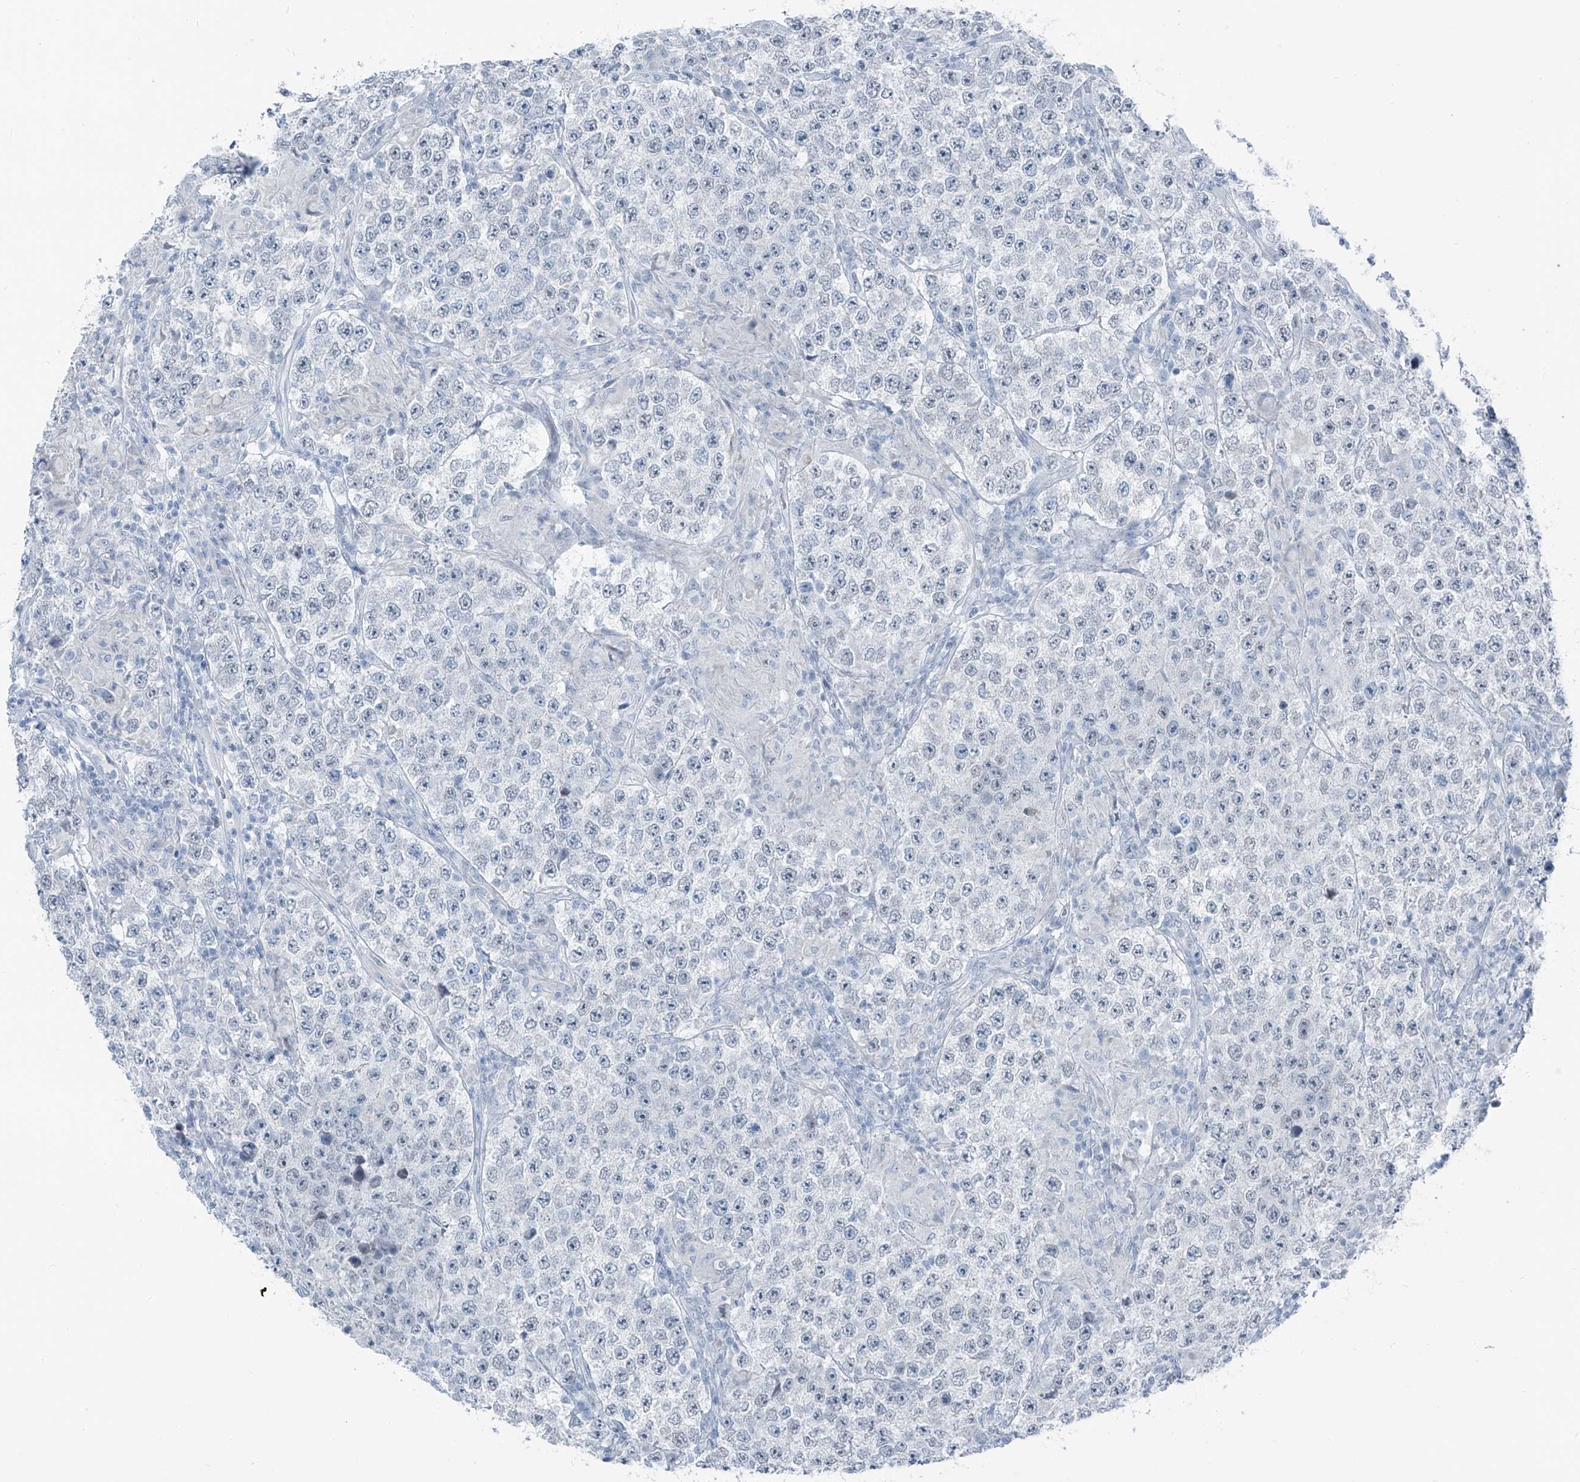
{"staining": {"intensity": "negative", "quantity": "none", "location": "none"}, "tissue": "testis cancer", "cell_type": "Tumor cells", "image_type": "cancer", "snomed": [{"axis": "morphology", "description": "Normal tissue, NOS"}, {"axis": "morphology", "description": "Urothelial carcinoma, High grade"}, {"axis": "morphology", "description": "Seminoma, NOS"}, {"axis": "morphology", "description": "Carcinoma, Embryonal, NOS"}, {"axis": "topography", "description": "Urinary bladder"}, {"axis": "topography", "description": "Testis"}], "caption": "Immunohistochemistry of human testis seminoma demonstrates no expression in tumor cells.", "gene": "RGN", "patient": {"sex": "male", "age": 41}}